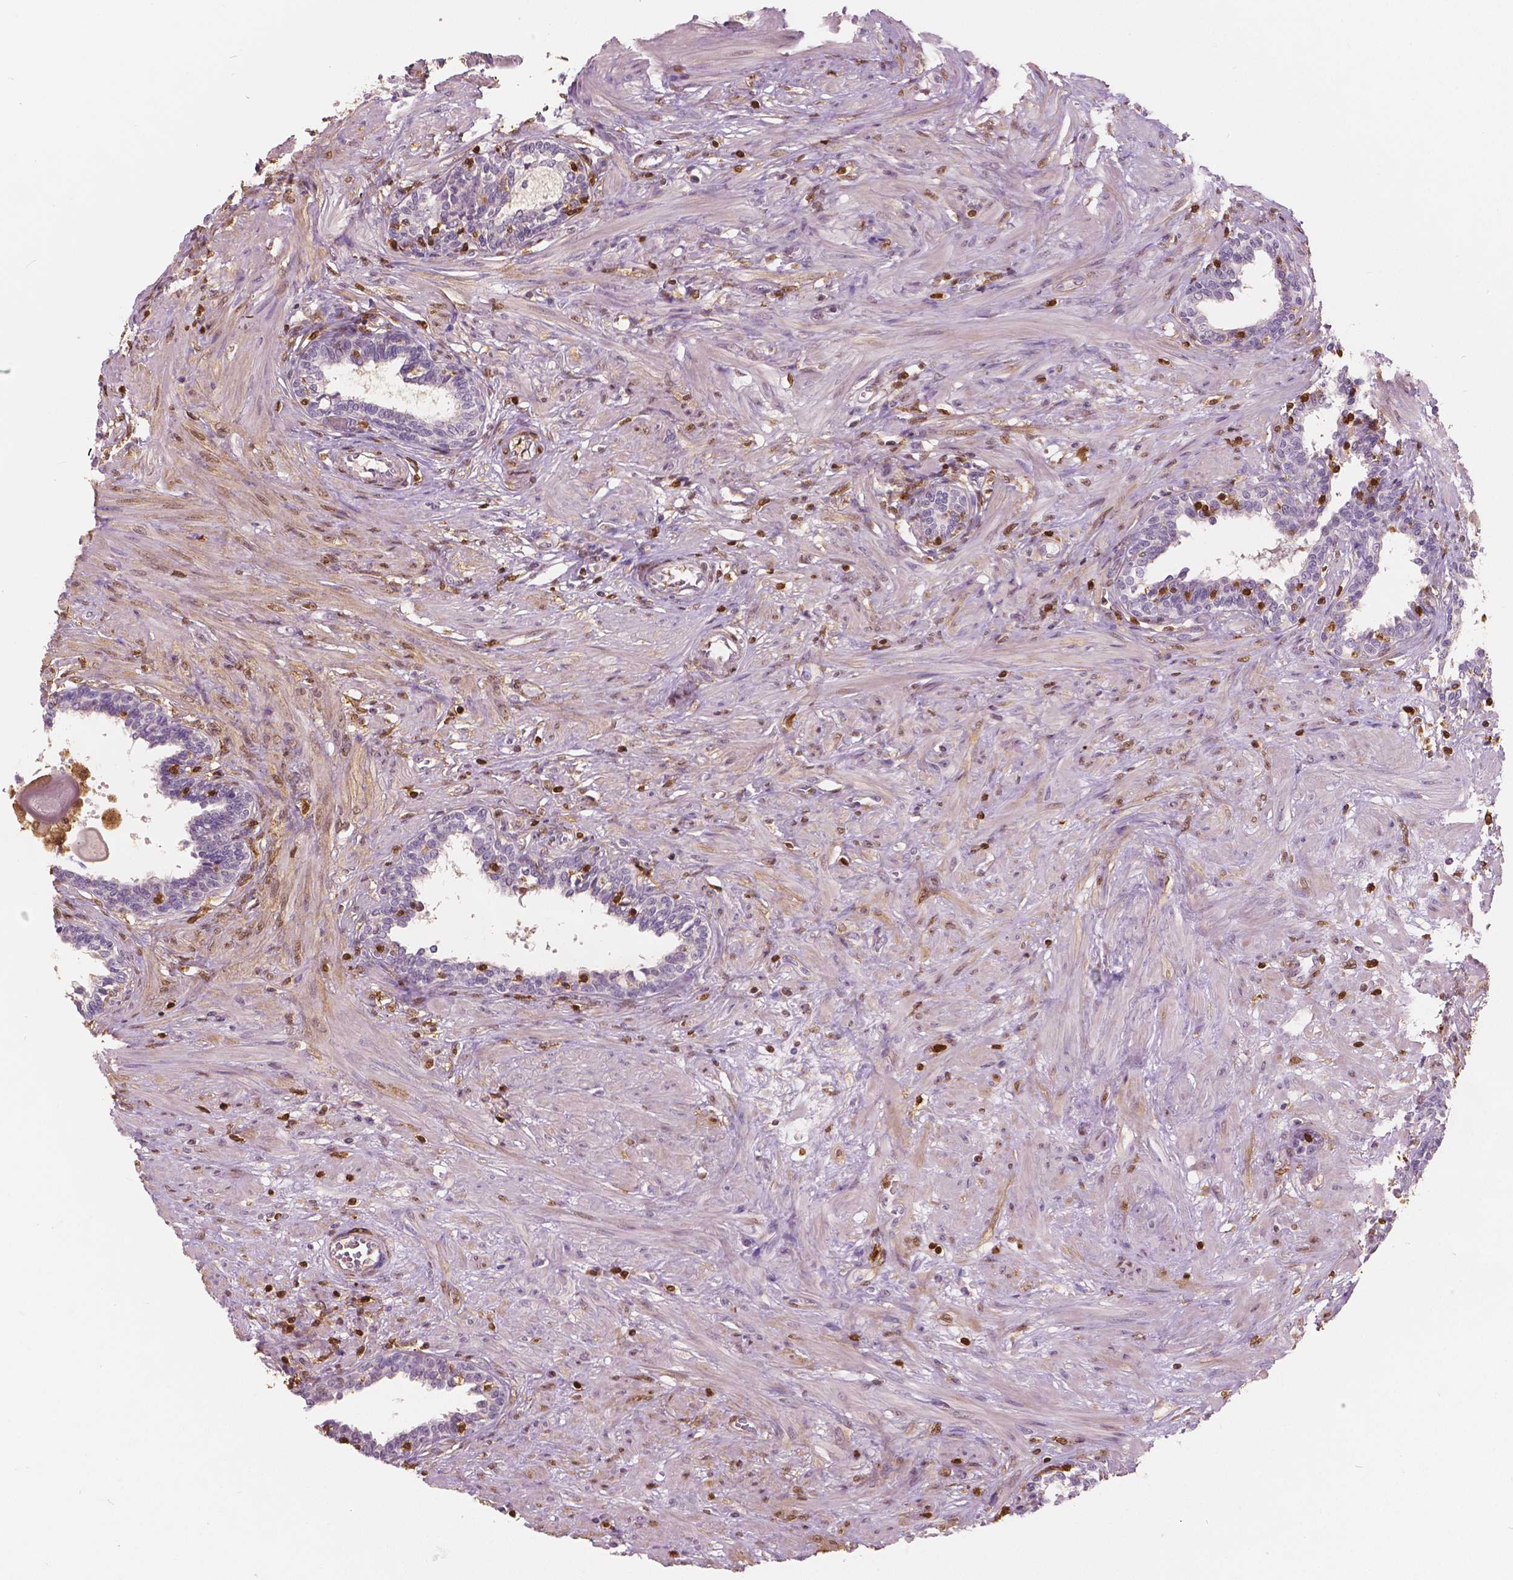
{"staining": {"intensity": "negative", "quantity": "none", "location": "none"}, "tissue": "prostate", "cell_type": "Glandular cells", "image_type": "normal", "snomed": [{"axis": "morphology", "description": "Normal tissue, NOS"}, {"axis": "topography", "description": "Prostate"}], "caption": "Histopathology image shows no protein staining in glandular cells of unremarkable prostate.", "gene": "S100A4", "patient": {"sex": "male", "age": 55}}